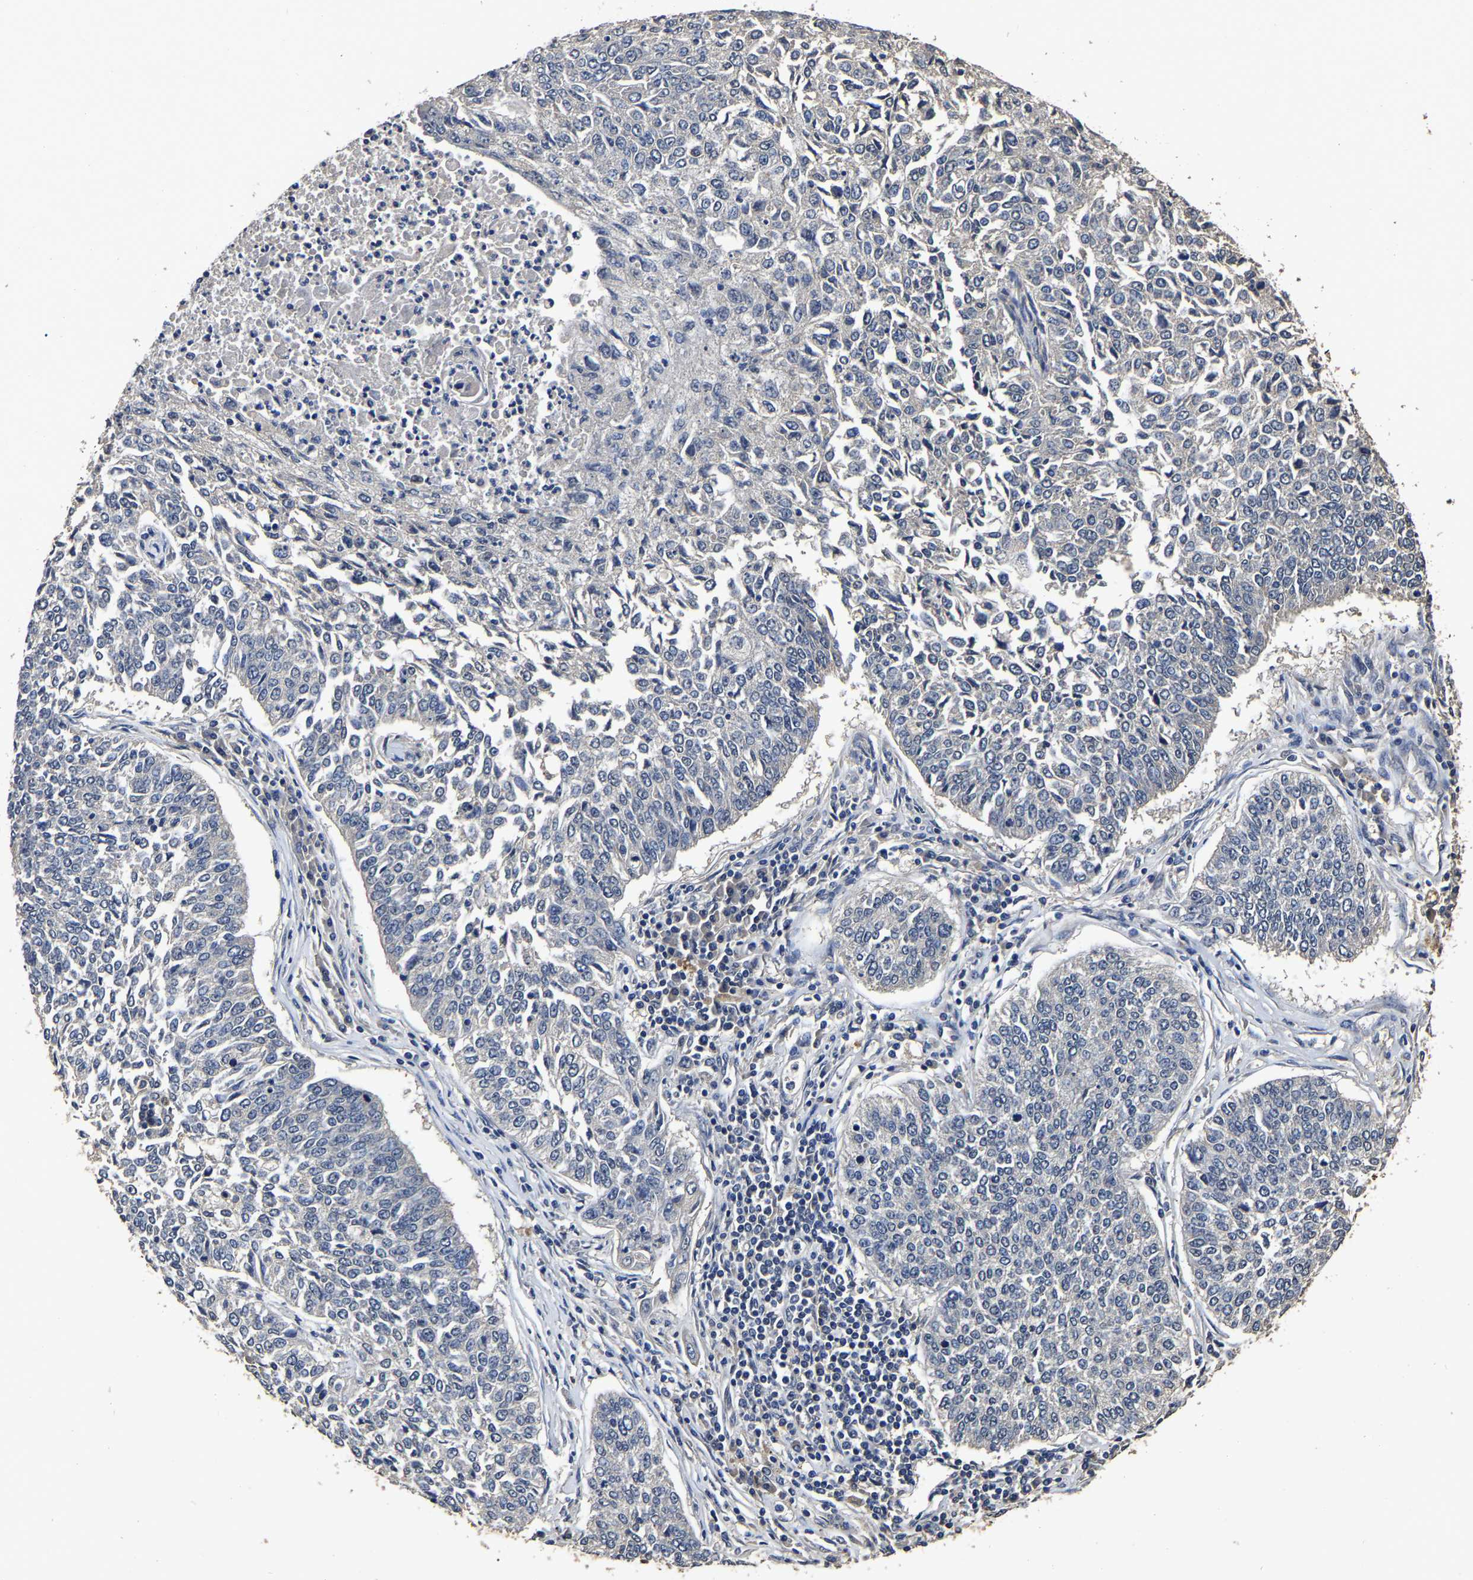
{"staining": {"intensity": "negative", "quantity": "none", "location": "none"}, "tissue": "lung cancer", "cell_type": "Tumor cells", "image_type": "cancer", "snomed": [{"axis": "morphology", "description": "Normal tissue, NOS"}, {"axis": "morphology", "description": "Squamous cell carcinoma, NOS"}, {"axis": "topography", "description": "Cartilage tissue"}, {"axis": "topography", "description": "Bronchus"}, {"axis": "topography", "description": "Lung"}], "caption": "High power microscopy image of an immunohistochemistry image of squamous cell carcinoma (lung), revealing no significant positivity in tumor cells. The staining was performed using DAB (3,3'-diaminobenzidine) to visualize the protein expression in brown, while the nuclei were stained in blue with hematoxylin (Magnification: 20x).", "gene": "STK32C", "patient": {"sex": "female", "age": 49}}